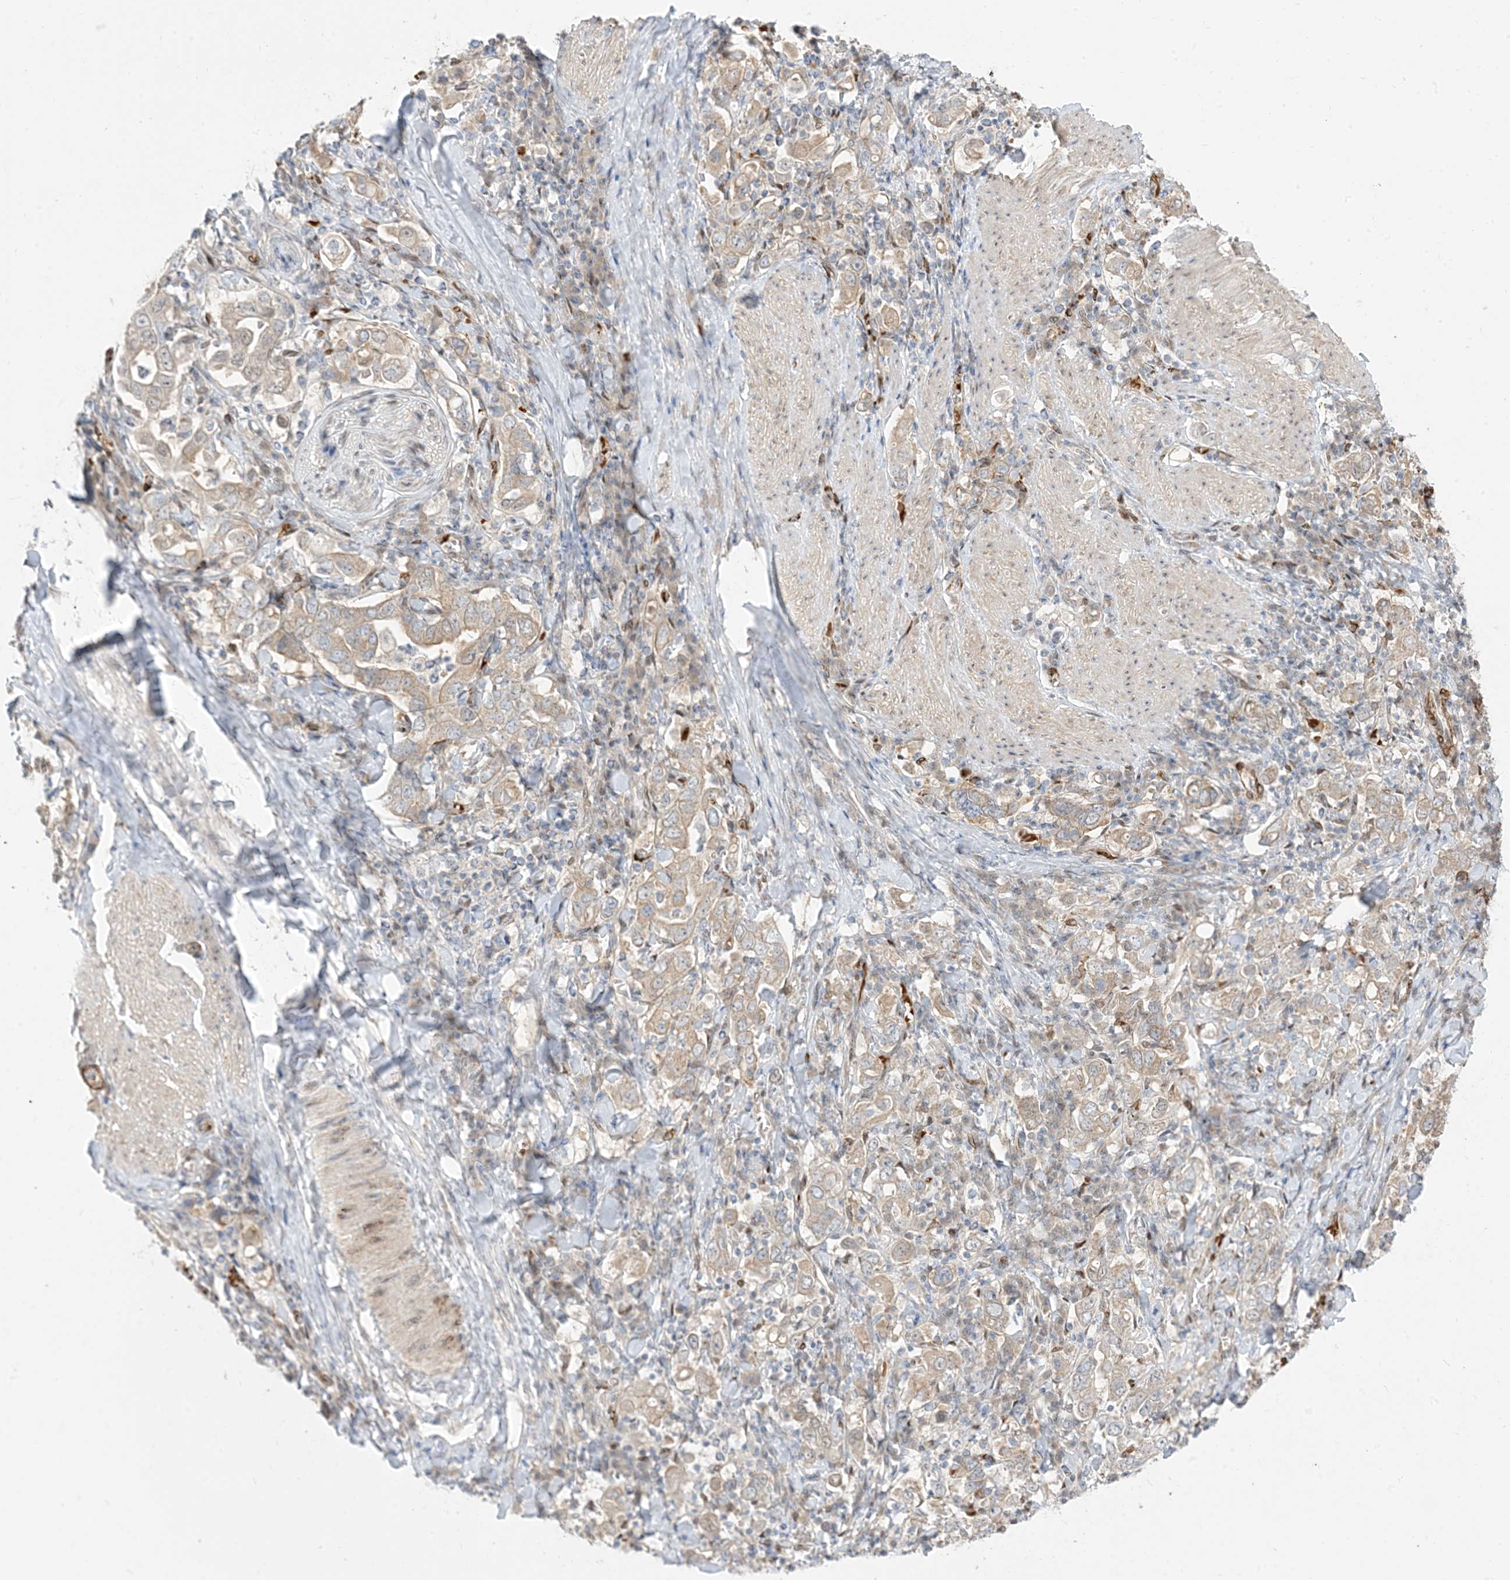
{"staining": {"intensity": "weak", "quantity": ">75%", "location": "cytoplasmic/membranous"}, "tissue": "stomach cancer", "cell_type": "Tumor cells", "image_type": "cancer", "snomed": [{"axis": "morphology", "description": "Adenocarcinoma, NOS"}, {"axis": "topography", "description": "Stomach, upper"}], "caption": "Immunohistochemical staining of human stomach adenocarcinoma displays weak cytoplasmic/membranous protein staining in about >75% of tumor cells. (DAB IHC with brightfield microscopy, high magnification).", "gene": "RIN1", "patient": {"sex": "male", "age": 62}}